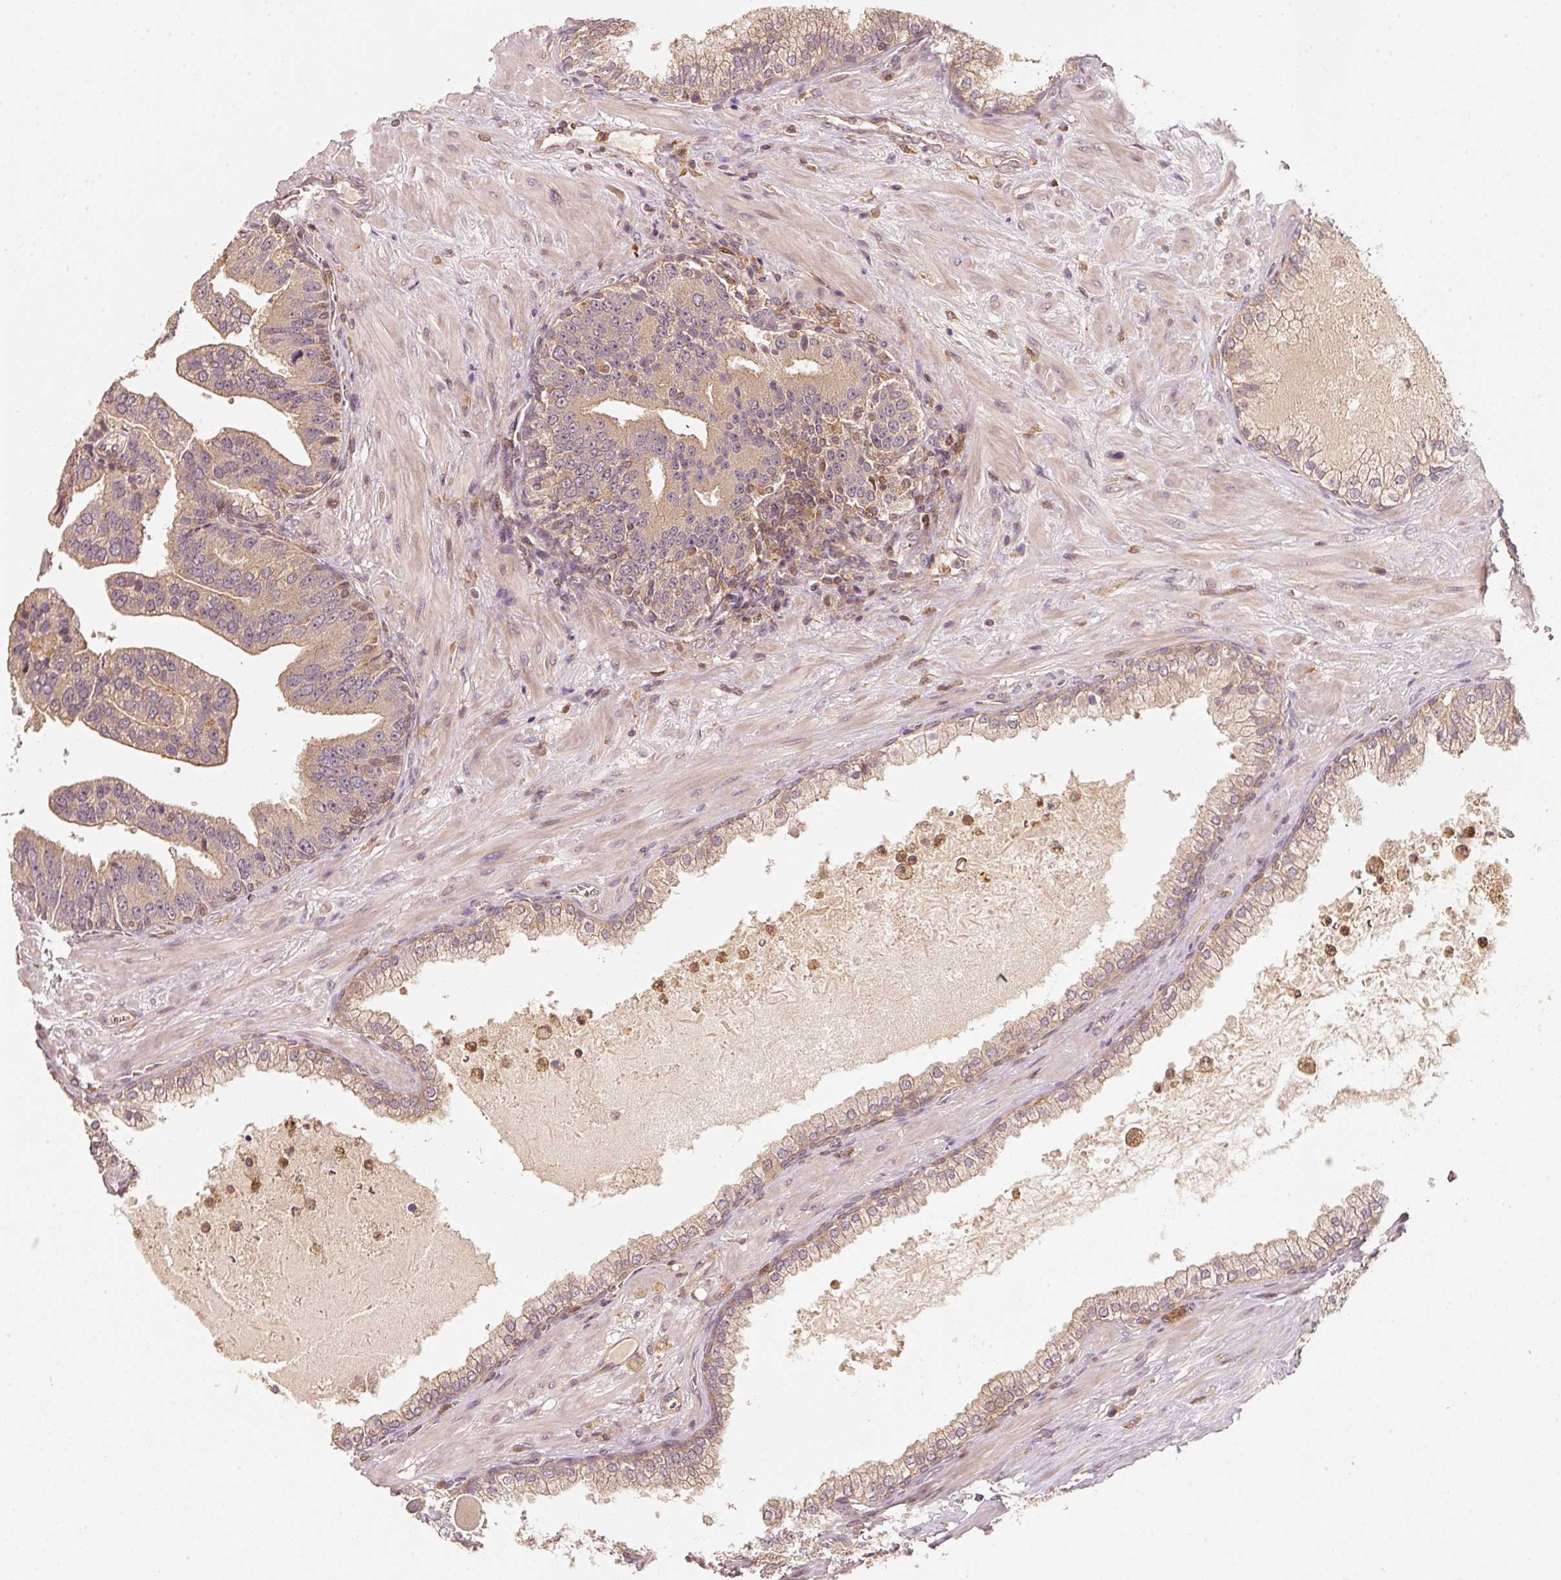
{"staining": {"intensity": "moderate", "quantity": "25%-75%", "location": "cytoplasmic/membranous"}, "tissue": "prostate cancer", "cell_type": "Tumor cells", "image_type": "cancer", "snomed": [{"axis": "morphology", "description": "Adenocarcinoma, High grade"}, {"axis": "topography", "description": "Prostate"}], "caption": "Tumor cells demonstrate medium levels of moderate cytoplasmic/membranous positivity in approximately 25%-75% of cells in human prostate high-grade adenocarcinoma.", "gene": "RRAS2", "patient": {"sex": "male", "age": 55}}